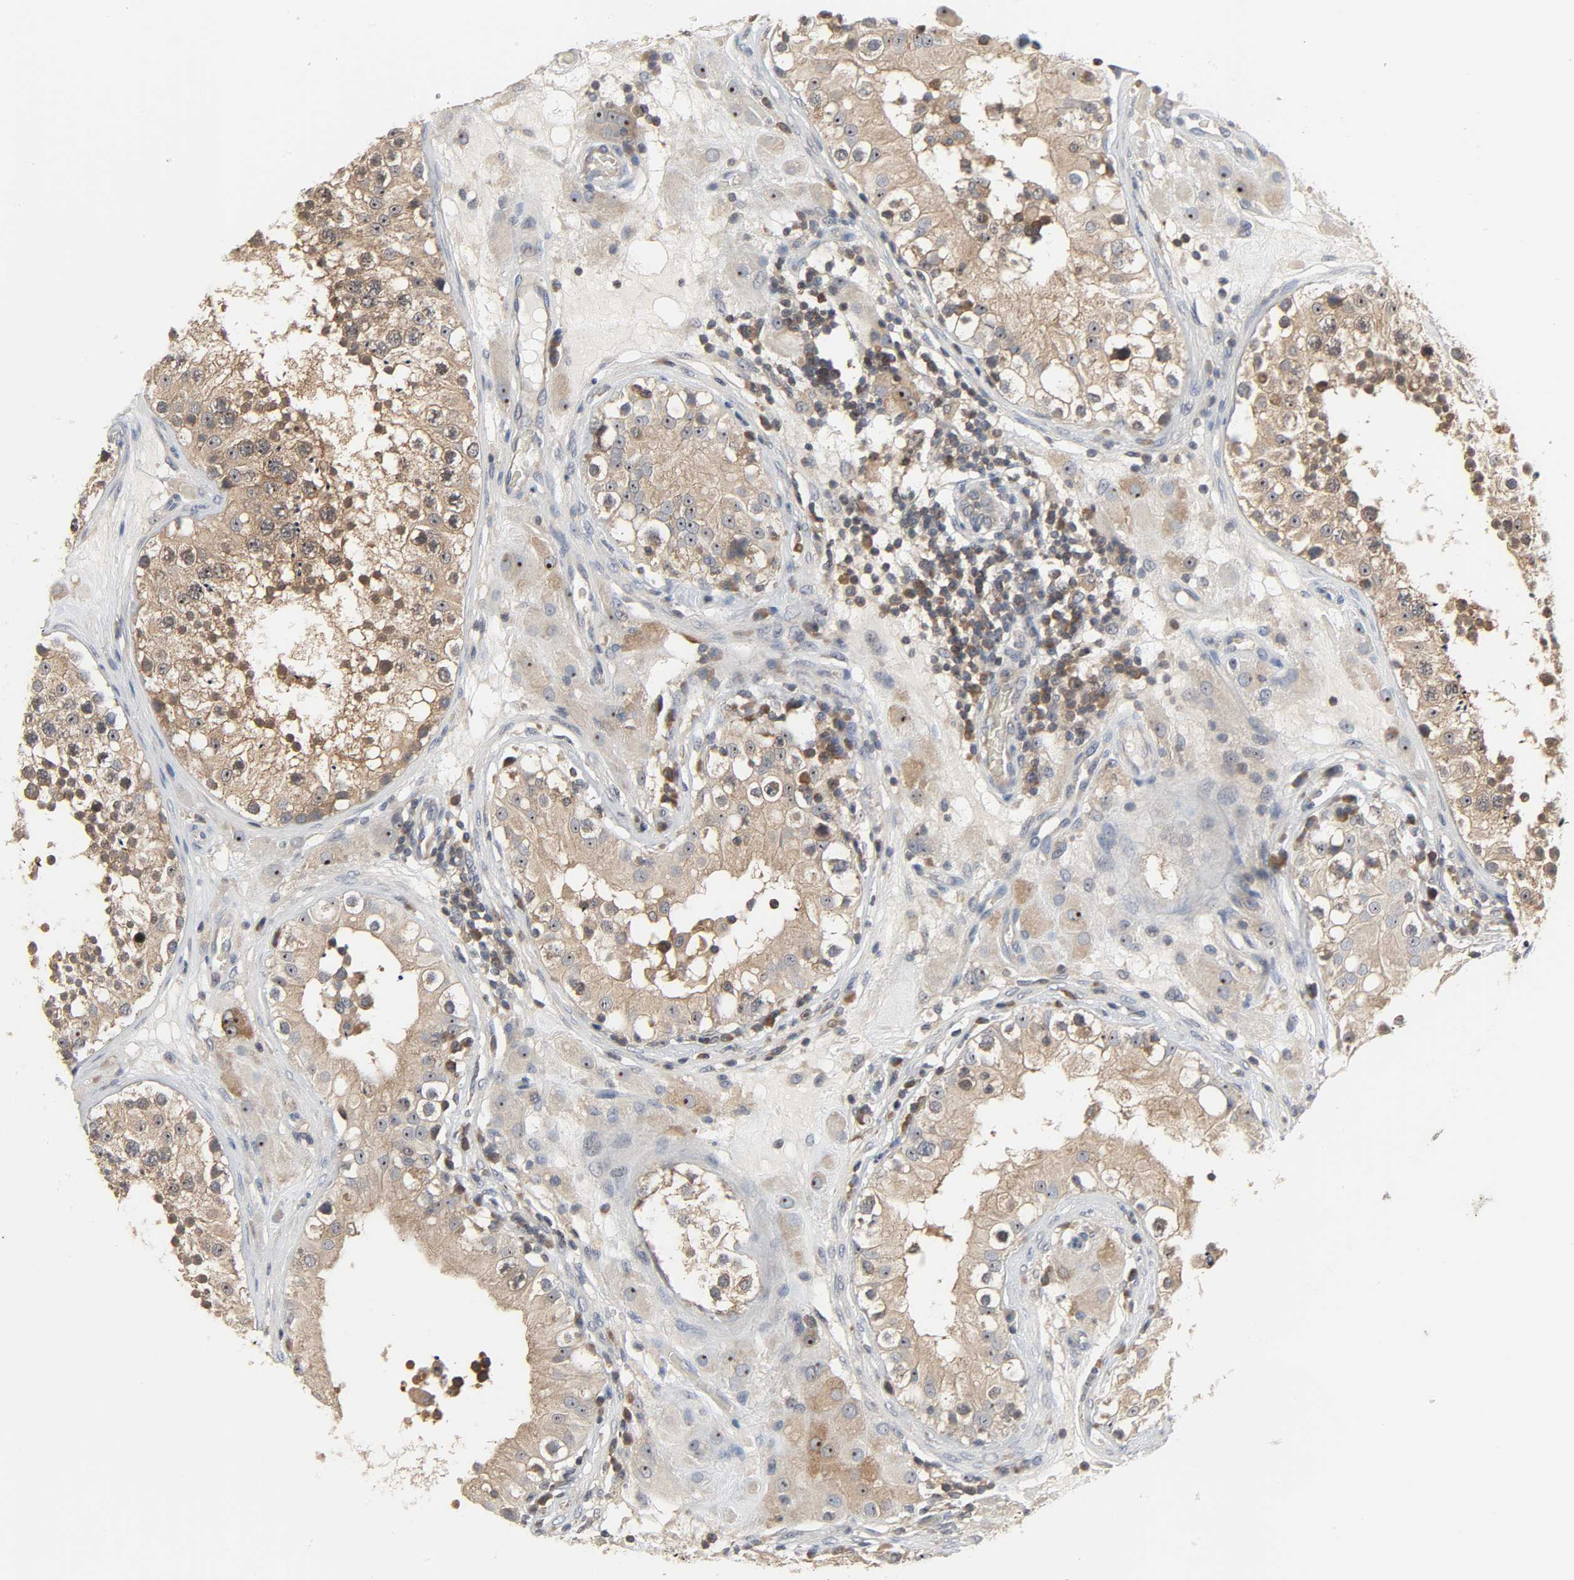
{"staining": {"intensity": "moderate", "quantity": ">75%", "location": "cytoplasmic/membranous,nuclear"}, "tissue": "testis", "cell_type": "Cells in seminiferous ducts", "image_type": "normal", "snomed": [{"axis": "morphology", "description": "Normal tissue, NOS"}, {"axis": "topography", "description": "Testis"}], "caption": "IHC micrograph of benign testis: testis stained using immunohistochemistry displays medium levels of moderate protein expression localized specifically in the cytoplasmic/membranous,nuclear of cells in seminiferous ducts, appearing as a cytoplasmic/membranous,nuclear brown color.", "gene": "PLEKHA2", "patient": {"sex": "male", "age": 26}}